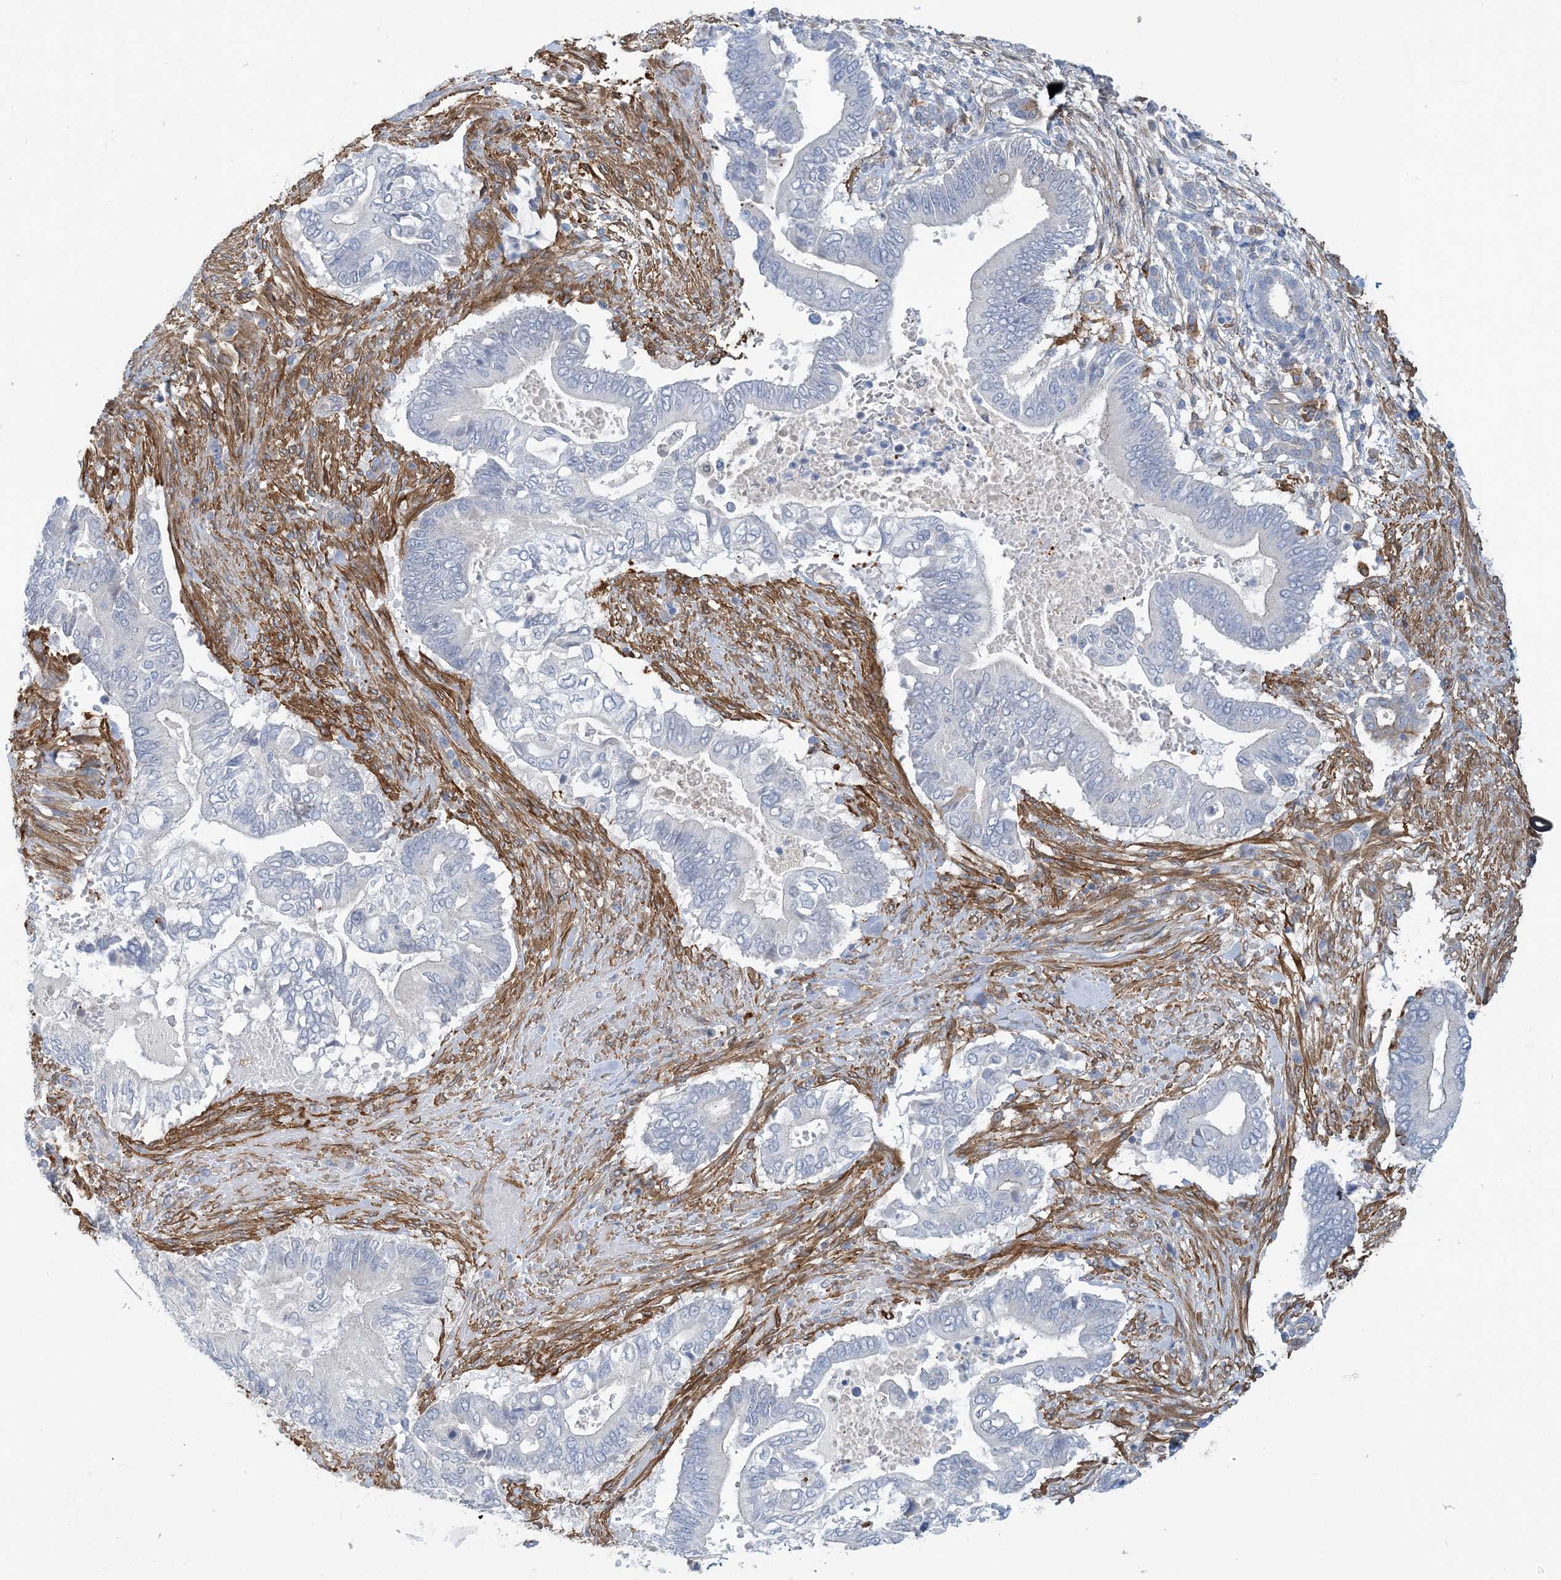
{"staining": {"intensity": "negative", "quantity": "none", "location": "none"}, "tissue": "pancreatic cancer", "cell_type": "Tumor cells", "image_type": "cancer", "snomed": [{"axis": "morphology", "description": "Adenocarcinoma, NOS"}, {"axis": "topography", "description": "Pancreas"}], "caption": "Tumor cells are negative for brown protein staining in pancreatic adenocarcinoma.", "gene": "EIF2A", "patient": {"sex": "male", "age": 68}}